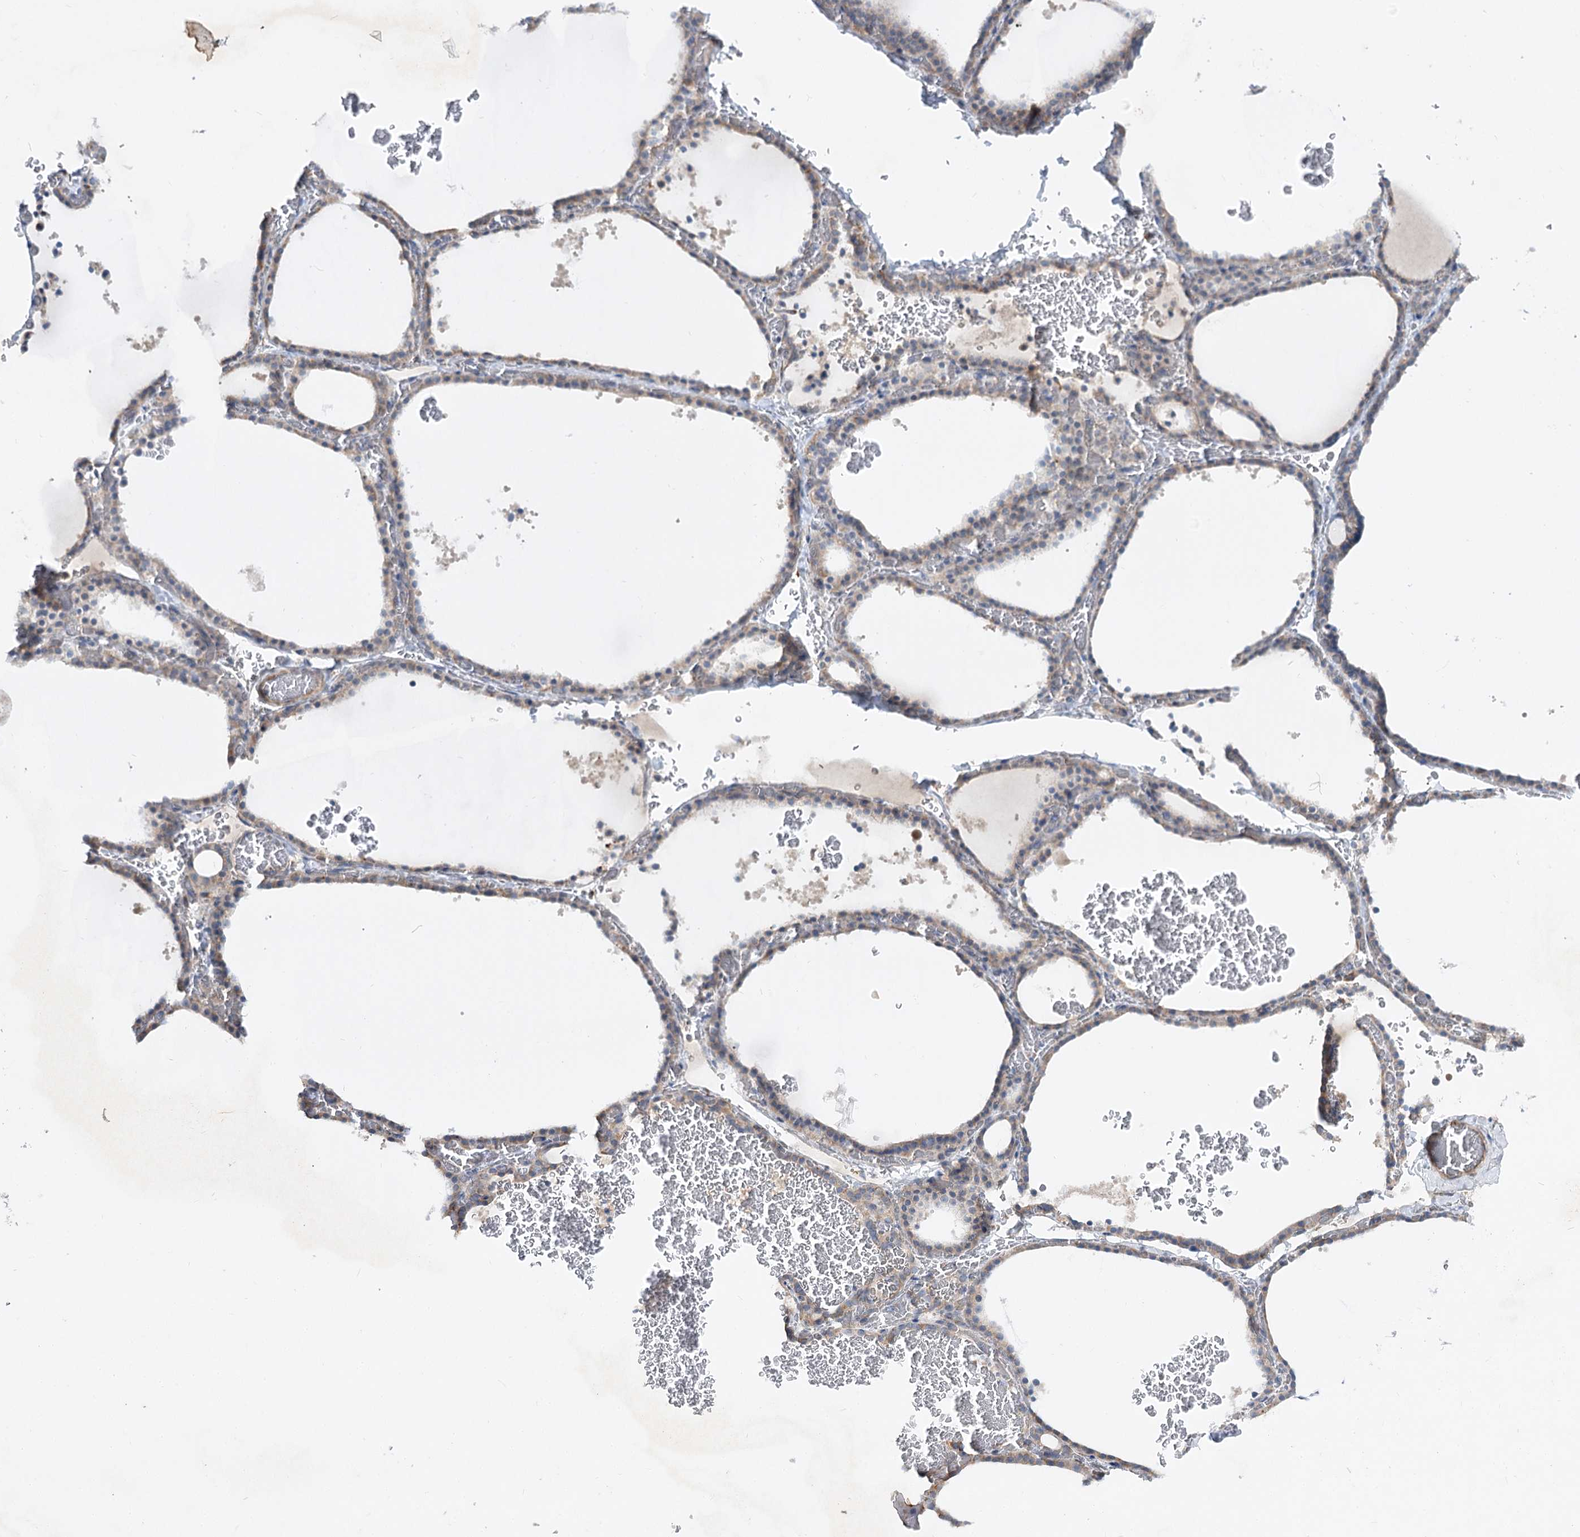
{"staining": {"intensity": "weak", "quantity": "25%-75%", "location": "cytoplasmic/membranous"}, "tissue": "thyroid gland", "cell_type": "Glandular cells", "image_type": "normal", "snomed": [{"axis": "morphology", "description": "Normal tissue, NOS"}, {"axis": "topography", "description": "Thyroid gland"}], "caption": "Unremarkable thyroid gland shows weak cytoplasmic/membranous staining in approximately 25%-75% of glandular cells.", "gene": "KIAA0825", "patient": {"sex": "female", "age": 39}}